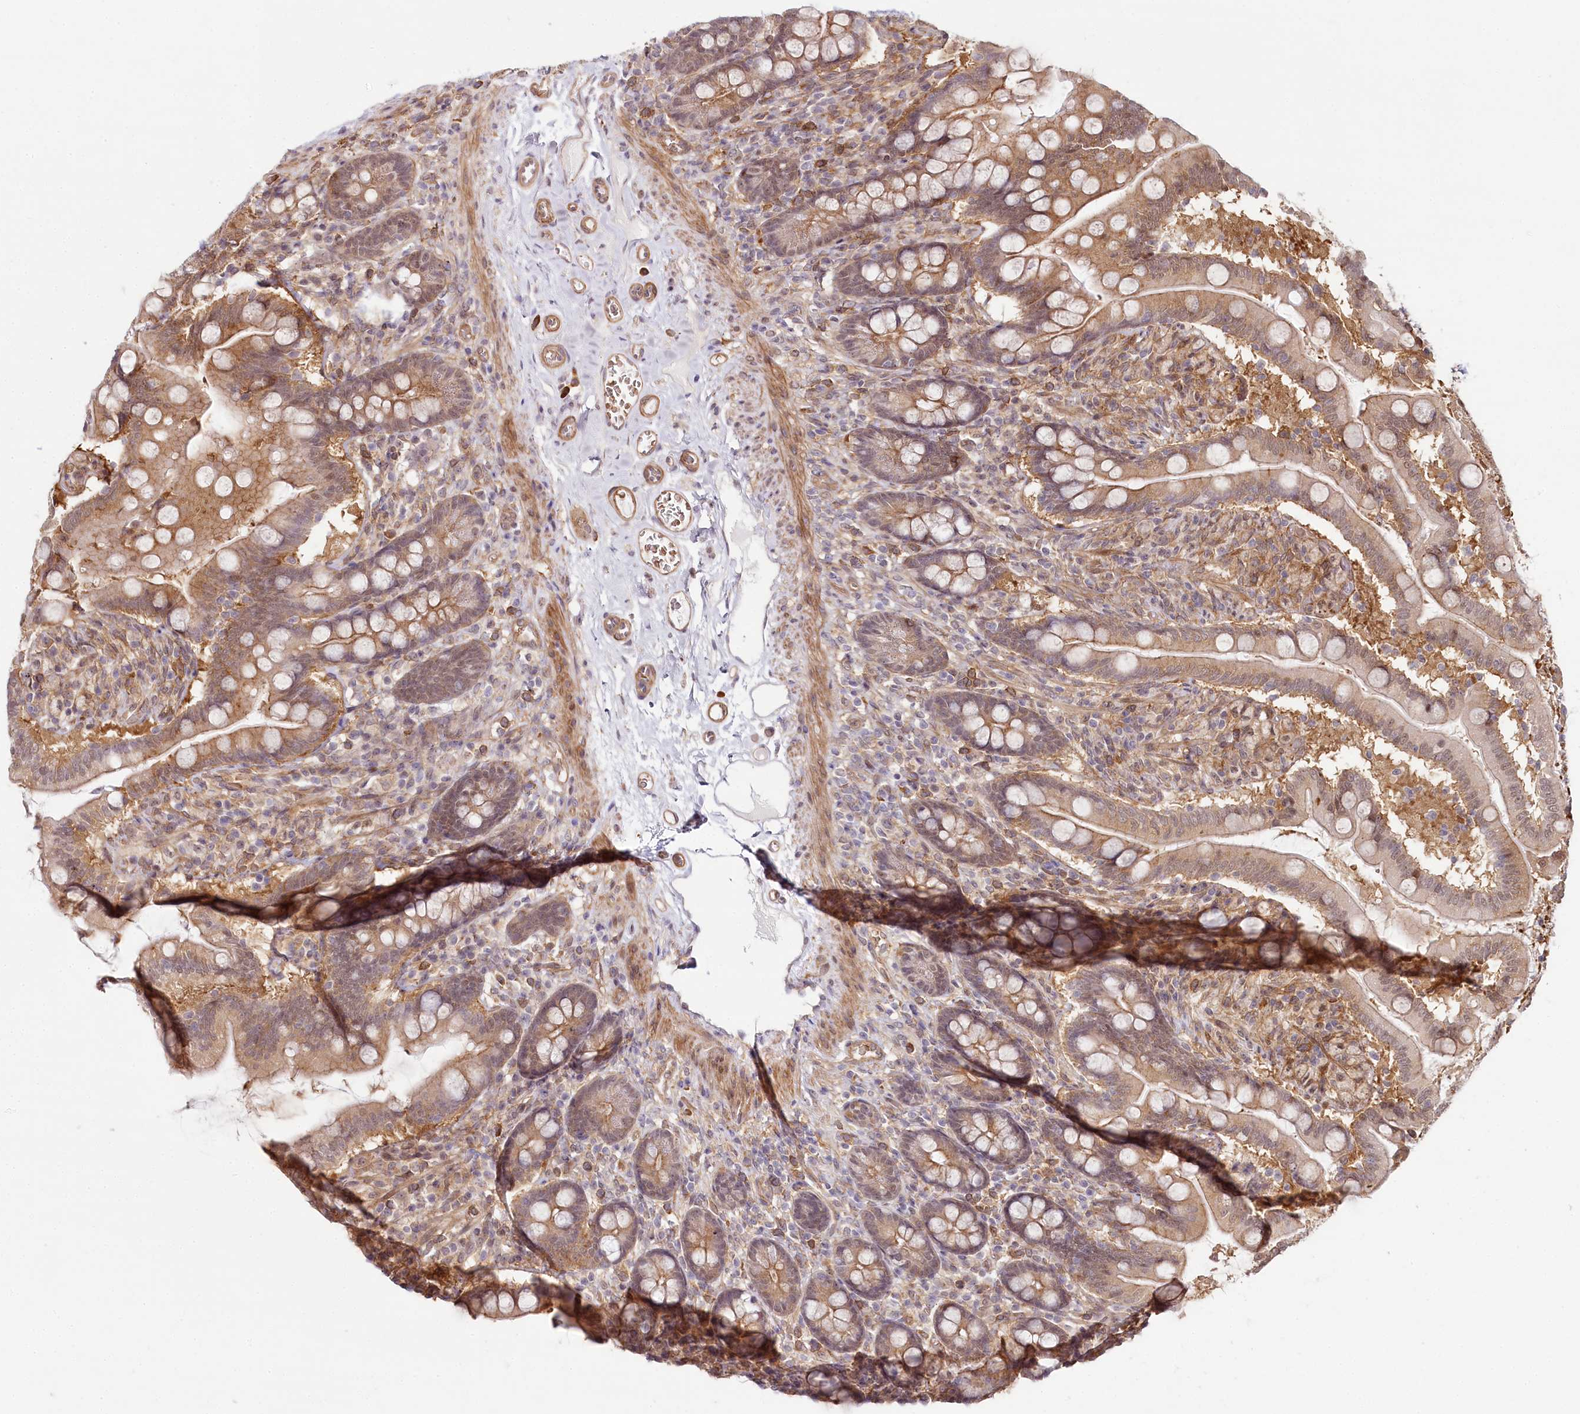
{"staining": {"intensity": "moderate", "quantity": ">75%", "location": "cytoplasmic/membranous,nuclear"}, "tissue": "small intestine", "cell_type": "Glandular cells", "image_type": "normal", "snomed": [{"axis": "morphology", "description": "Normal tissue, NOS"}, {"axis": "topography", "description": "Small intestine"}], "caption": "Glandular cells reveal moderate cytoplasmic/membranous,nuclear staining in about >75% of cells in normal small intestine. The staining was performed using DAB to visualize the protein expression in brown, while the nuclei were stained in blue with hematoxylin (Magnification: 20x).", "gene": "TUBGCP2", "patient": {"sex": "female", "age": 64}}